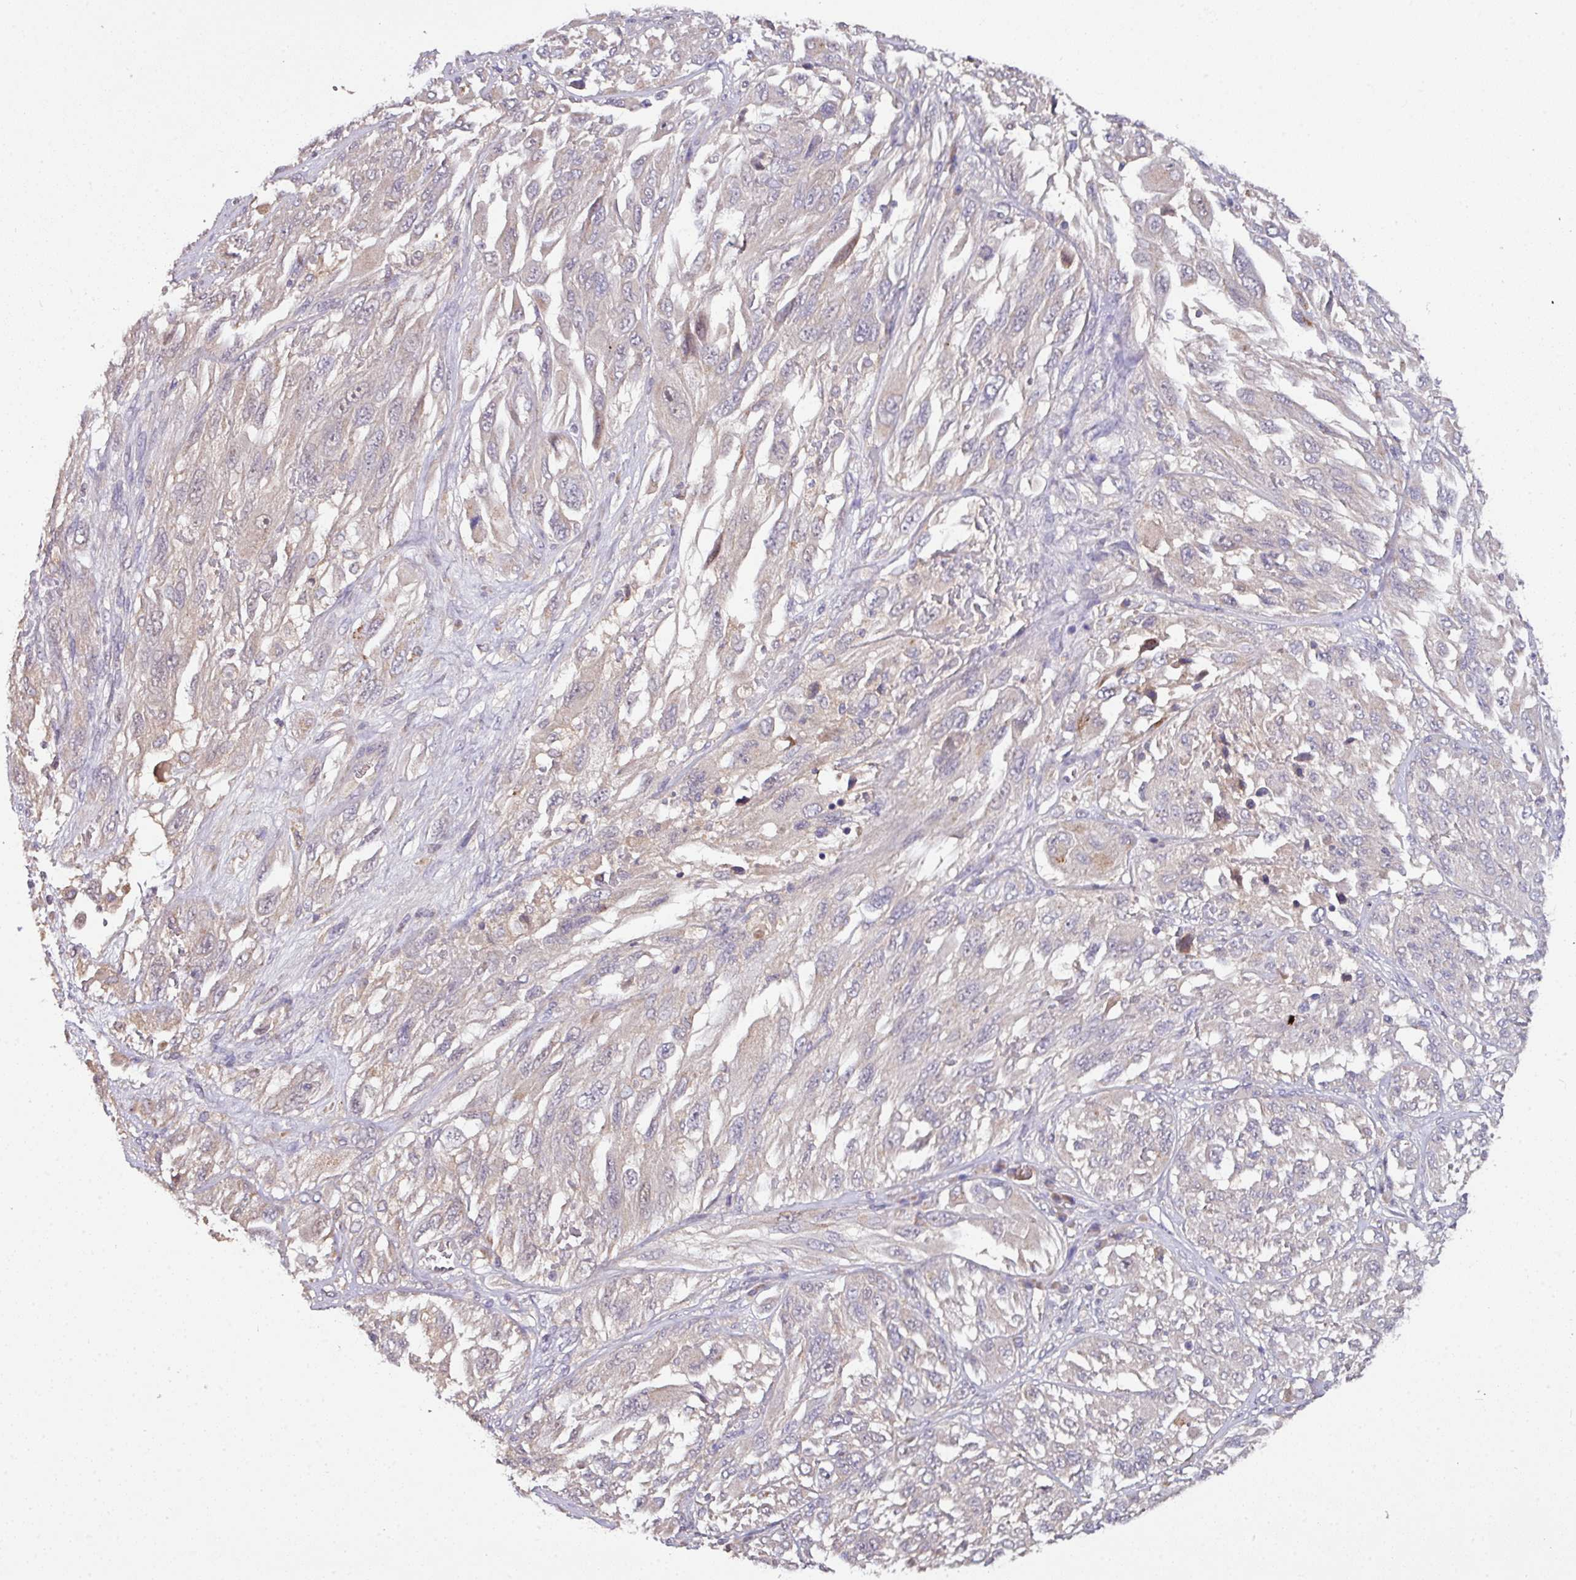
{"staining": {"intensity": "negative", "quantity": "none", "location": "none"}, "tissue": "melanoma", "cell_type": "Tumor cells", "image_type": "cancer", "snomed": [{"axis": "morphology", "description": "Malignant melanoma, NOS"}, {"axis": "topography", "description": "Skin"}], "caption": "Melanoma was stained to show a protein in brown. There is no significant expression in tumor cells. The staining was performed using DAB (3,3'-diaminobenzidine) to visualize the protein expression in brown, while the nuclei were stained in blue with hematoxylin (Magnification: 20x).", "gene": "AEBP2", "patient": {"sex": "female", "age": 91}}